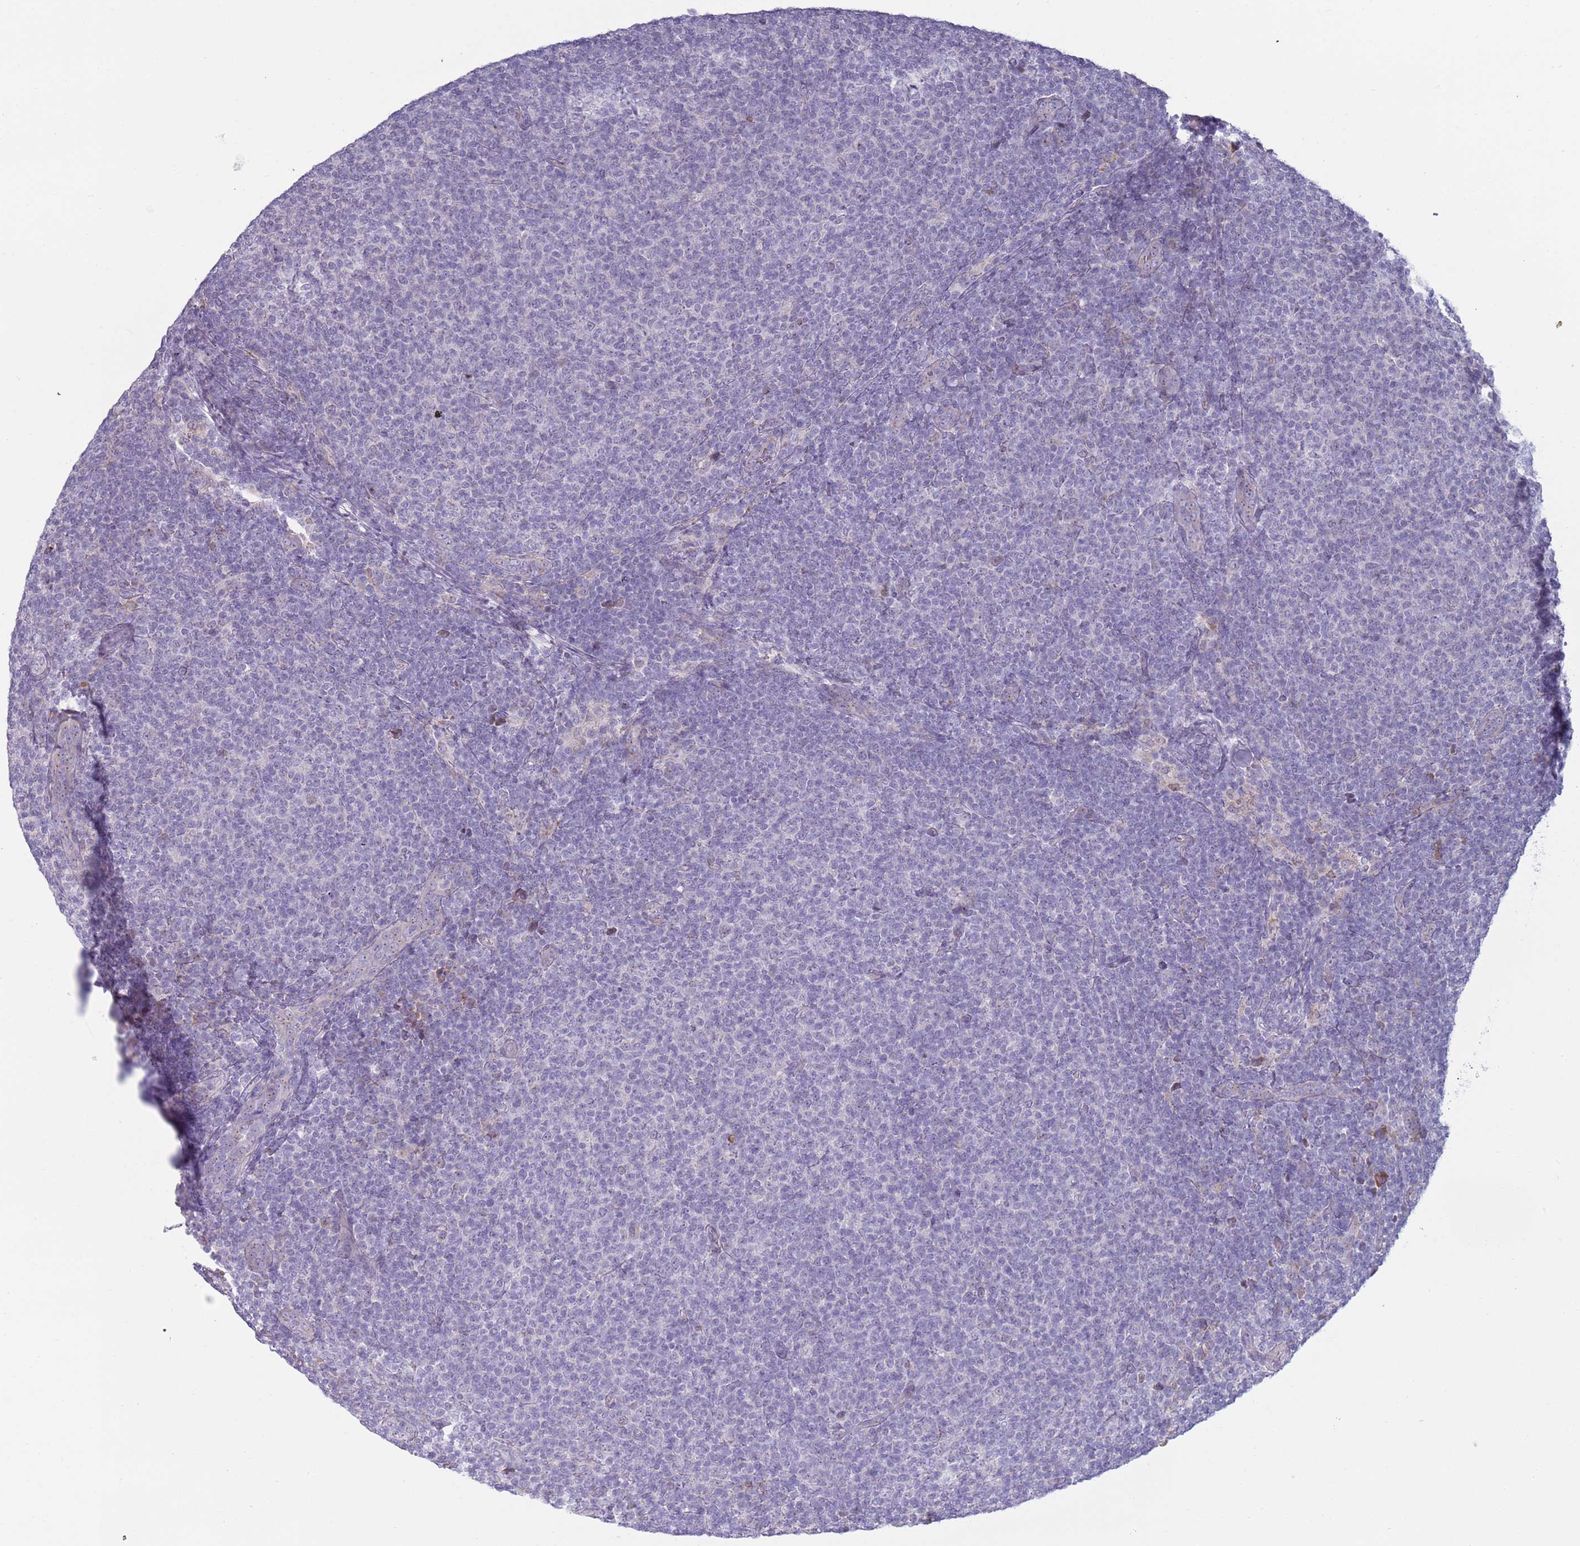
{"staining": {"intensity": "negative", "quantity": "none", "location": "none"}, "tissue": "lymphoma", "cell_type": "Tumor cells", "image_type": "cancer", "snomed": [{"axis": "morphology", "description": "Malignant lymphoma, non-Hodgkin's type, Low grade"}, {"axis": "topography", "description": "Lymph node"}], "caption": "Tumor cells are negative for brown protein staining in malignant lymphoma, non-Hodgkin's type (low-grade).", "gene": "LTB", "patient": {"sex": "male", "age": 66}}